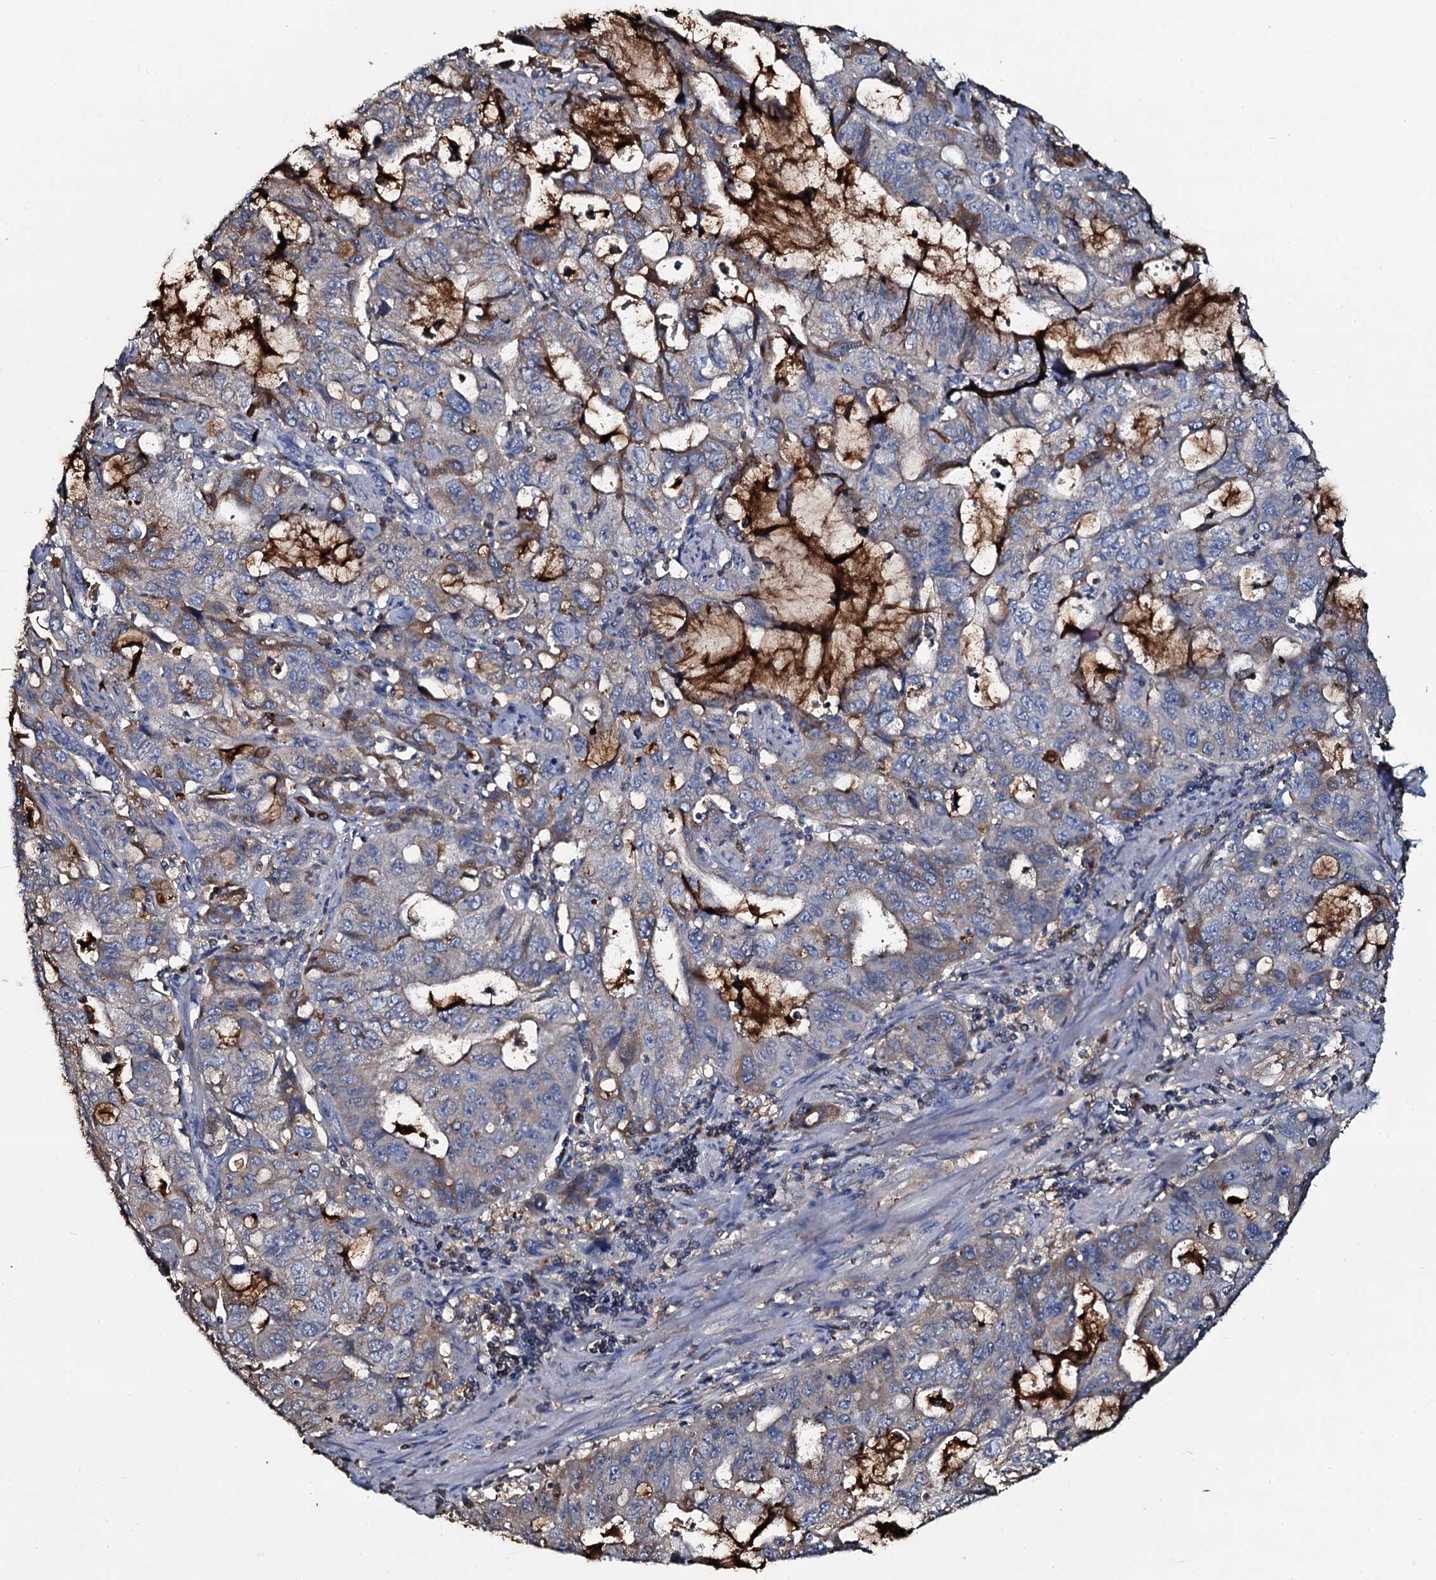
{"staining": {"intensity": "moderate", "quantity": "25%-75%", "location": "cytoplasmic/membranous"}, "tissue": "stomach cancer", "cell_type": "Tumor cells", "image_type": "cancer", "snomed": [{"axis": "morphology", "description": "Adenocarcinoma, NOS"}, {"axis": "topography", "description": "Stomach, upper"}], "caption": "An image of human adenocarcinoma (stomach) stained for a protein reveals moderate cytoplasmic/membranous brown staining in tumor cells.", "gene": "EDN1", "patient": {"sex": "female", "age": 52}}